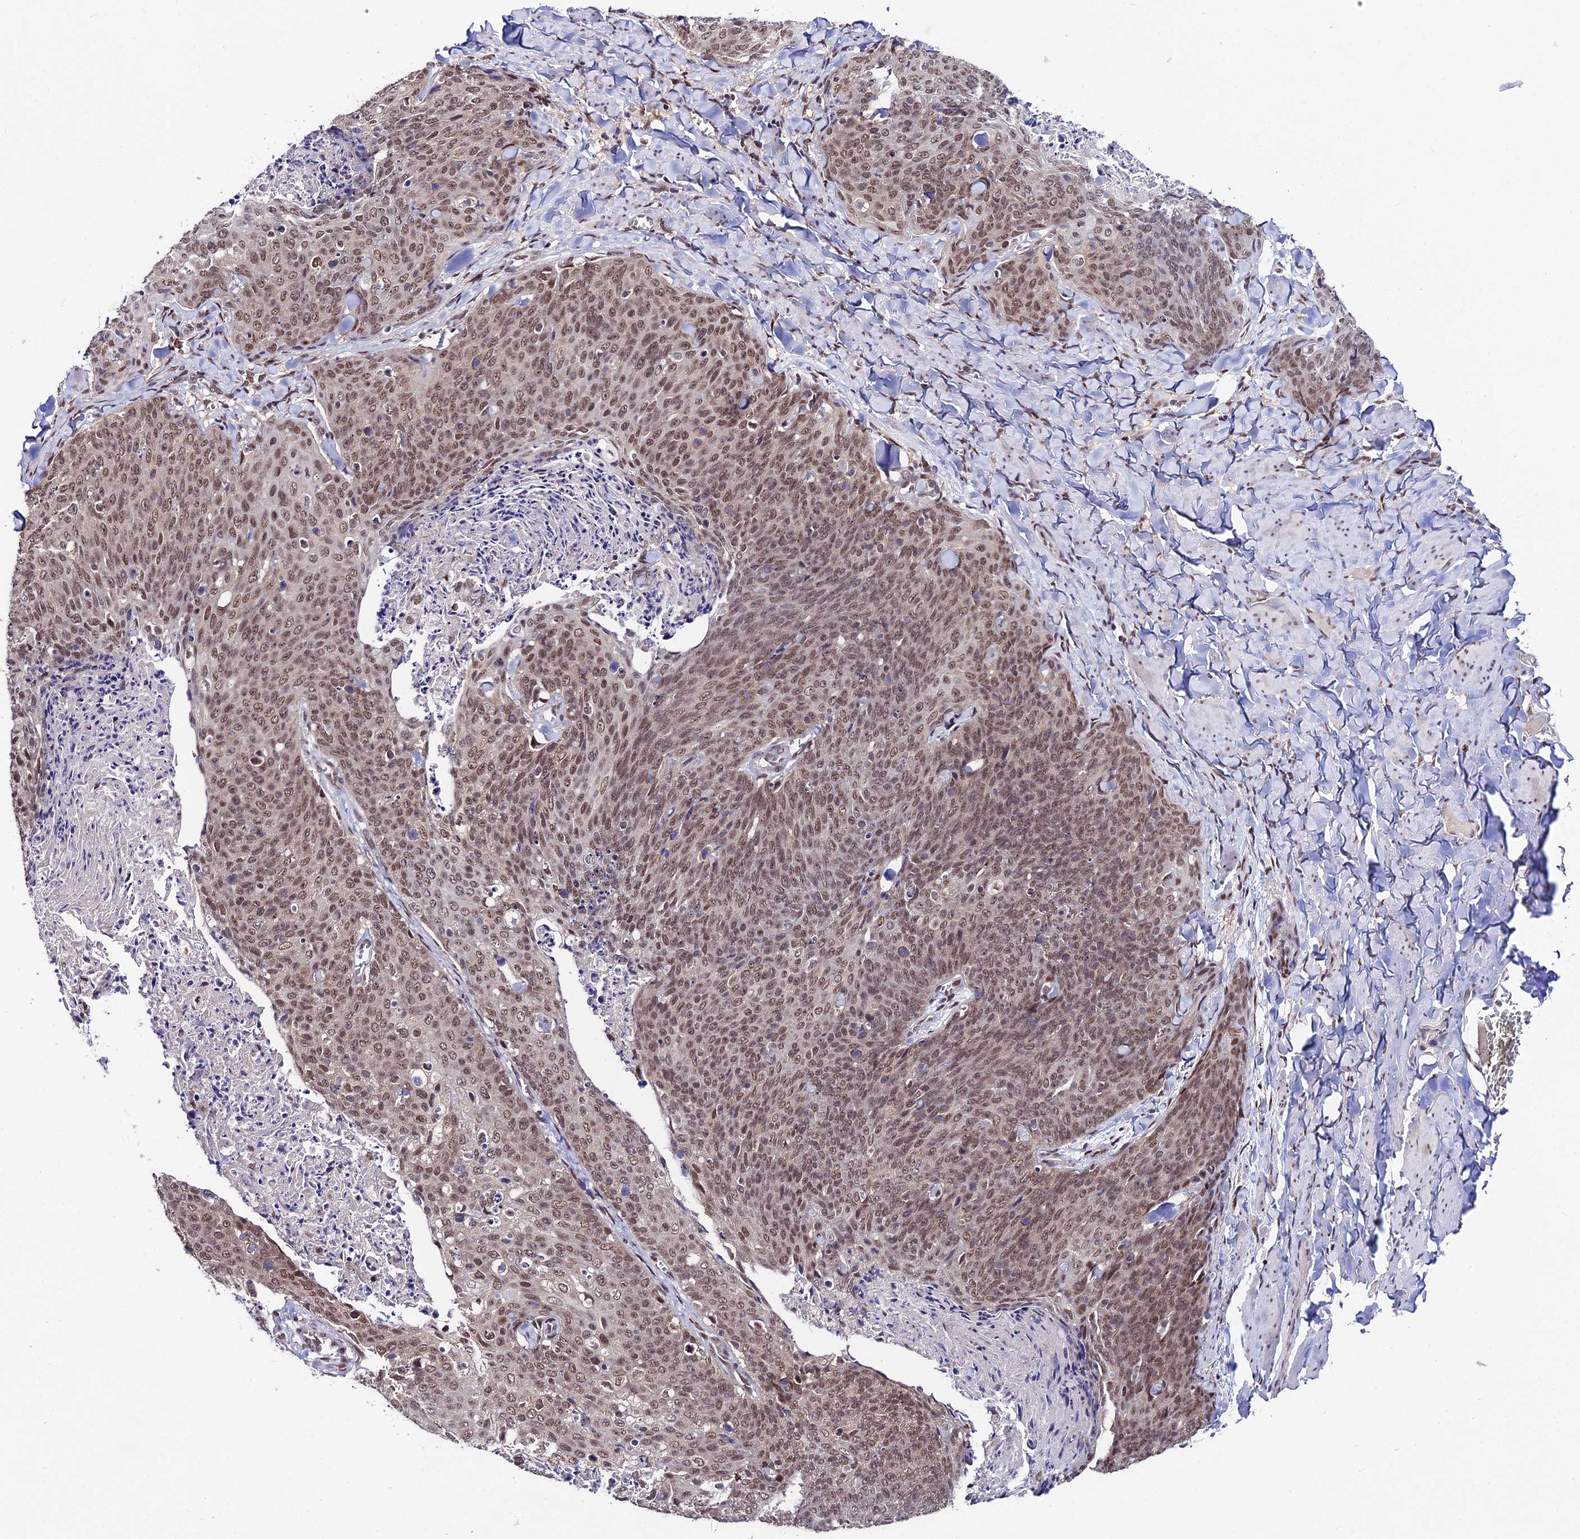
{"staining": {"intensity": "moderate", "quantity": ">75%", "location": "nuclear"}, "tissue": "skin cancer", "cell_type": "Tumor cells", "image_type": "cancer", "snomed": [{"axis": "morphology", "description": "Squamous cell carcinoma, NOS"}, {"axis": "topography", "description": "Skin"}, {"axis": "topography", "description": "Vulva"}], "caption": "Skin squamous cell carcinoma stained for a protein displays moderate nuclear positivity in tumor cells.", "gene": "SYT15", "patient": {"sex": "female", "age": 85}}